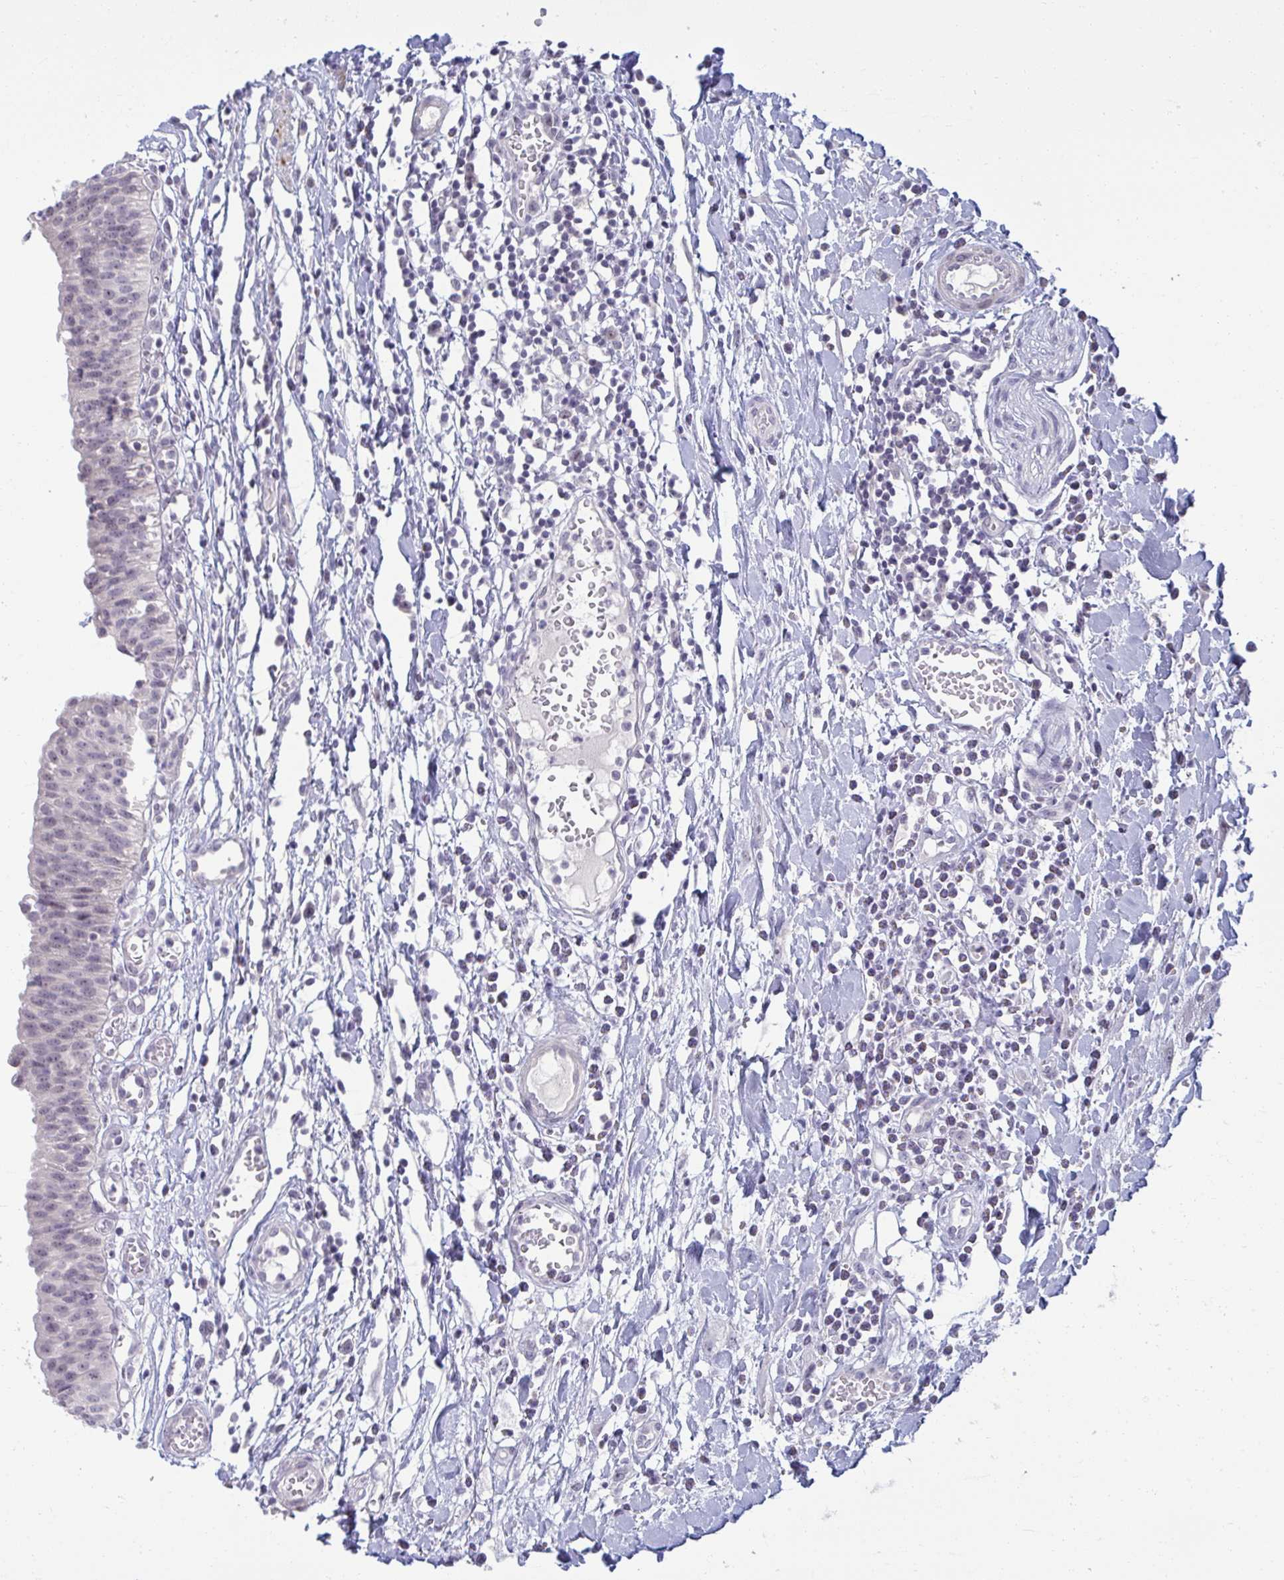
{"staining": {"intensity": "weak", "quantity": "25%-75%", "location": "nuclear"}, "tissue": "urinary bladder", "cell_type": "Urothelial cells", "image_type": "normal", "snomed": [{"axis": "morphology", "description": "Normal tissue, NOS"}, {"axis": "topography", "description": "Urinary bladder"}], "caption": "Brown immunohistochemical staining in unremarkable human urinary bladder exhibits weak nuclear staining in approximately 25%-75% of urothelial cells.", "gene": "RNASEH1", "patient": {"sex": "male", "age": 64}}